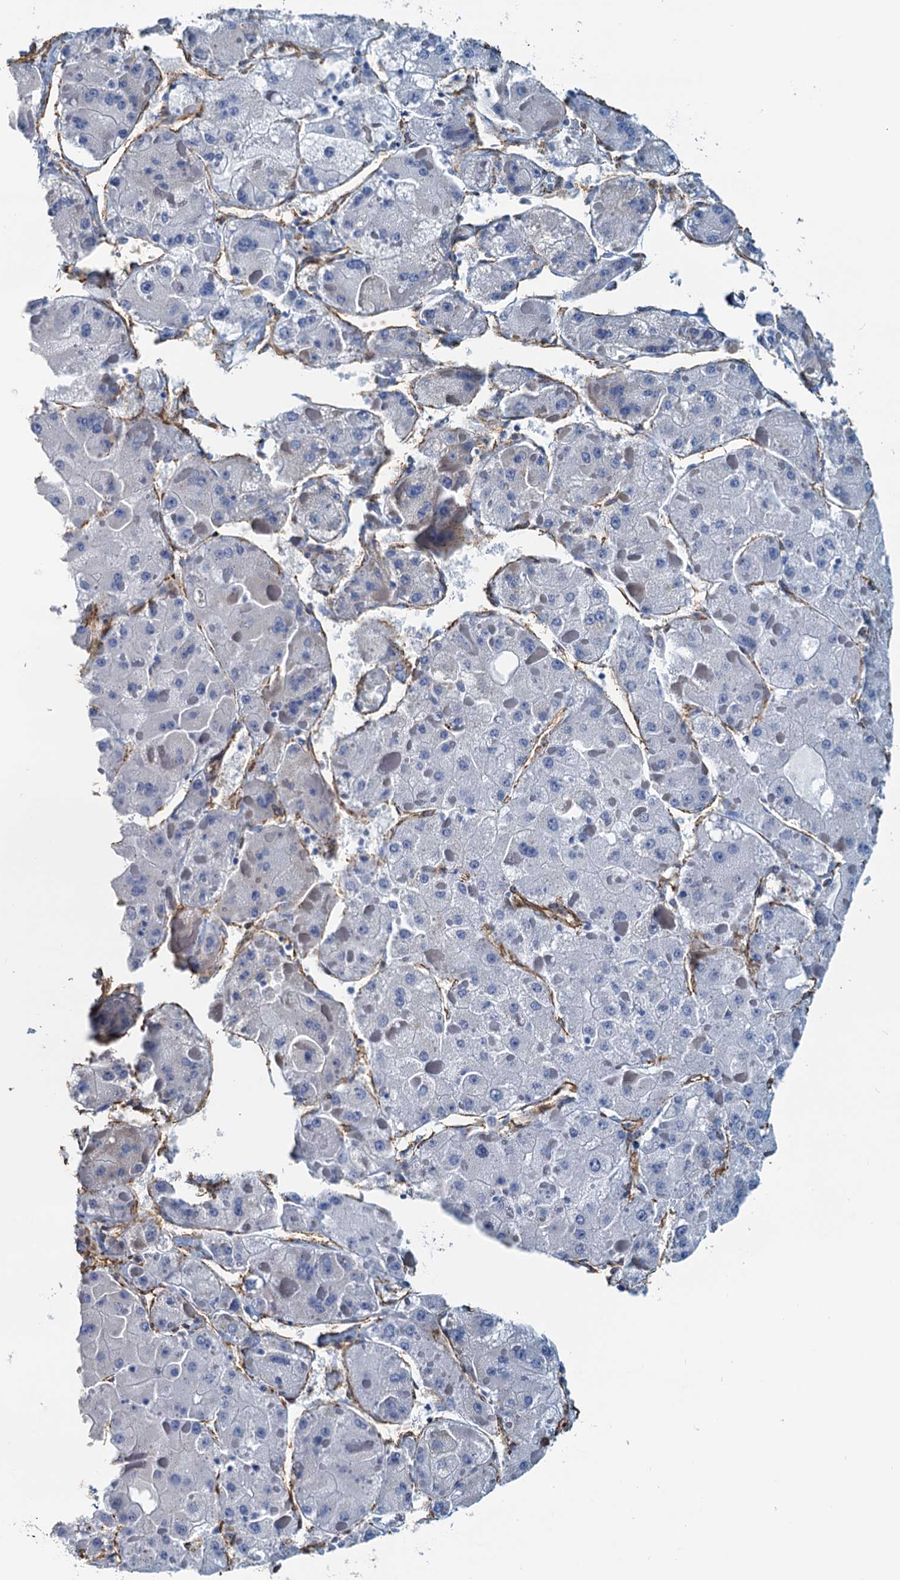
{"staining": {"intensity": "negative", "quantity": "none", "location": "none"}, "tissue": "liver cancer", "cell_type": "Tumor cells", "image_type": "cancer", "snomed": [{"axis": "morphology", "description": "Carcinoma, Hepatocellular, NOS"}, {"axis": "topography", "description": "Liver"}], "caption": "Tumor cells show no significant expression in liver cancer.", "gene": "DGKG", "patient": {"sex": "female", "age": 73}}